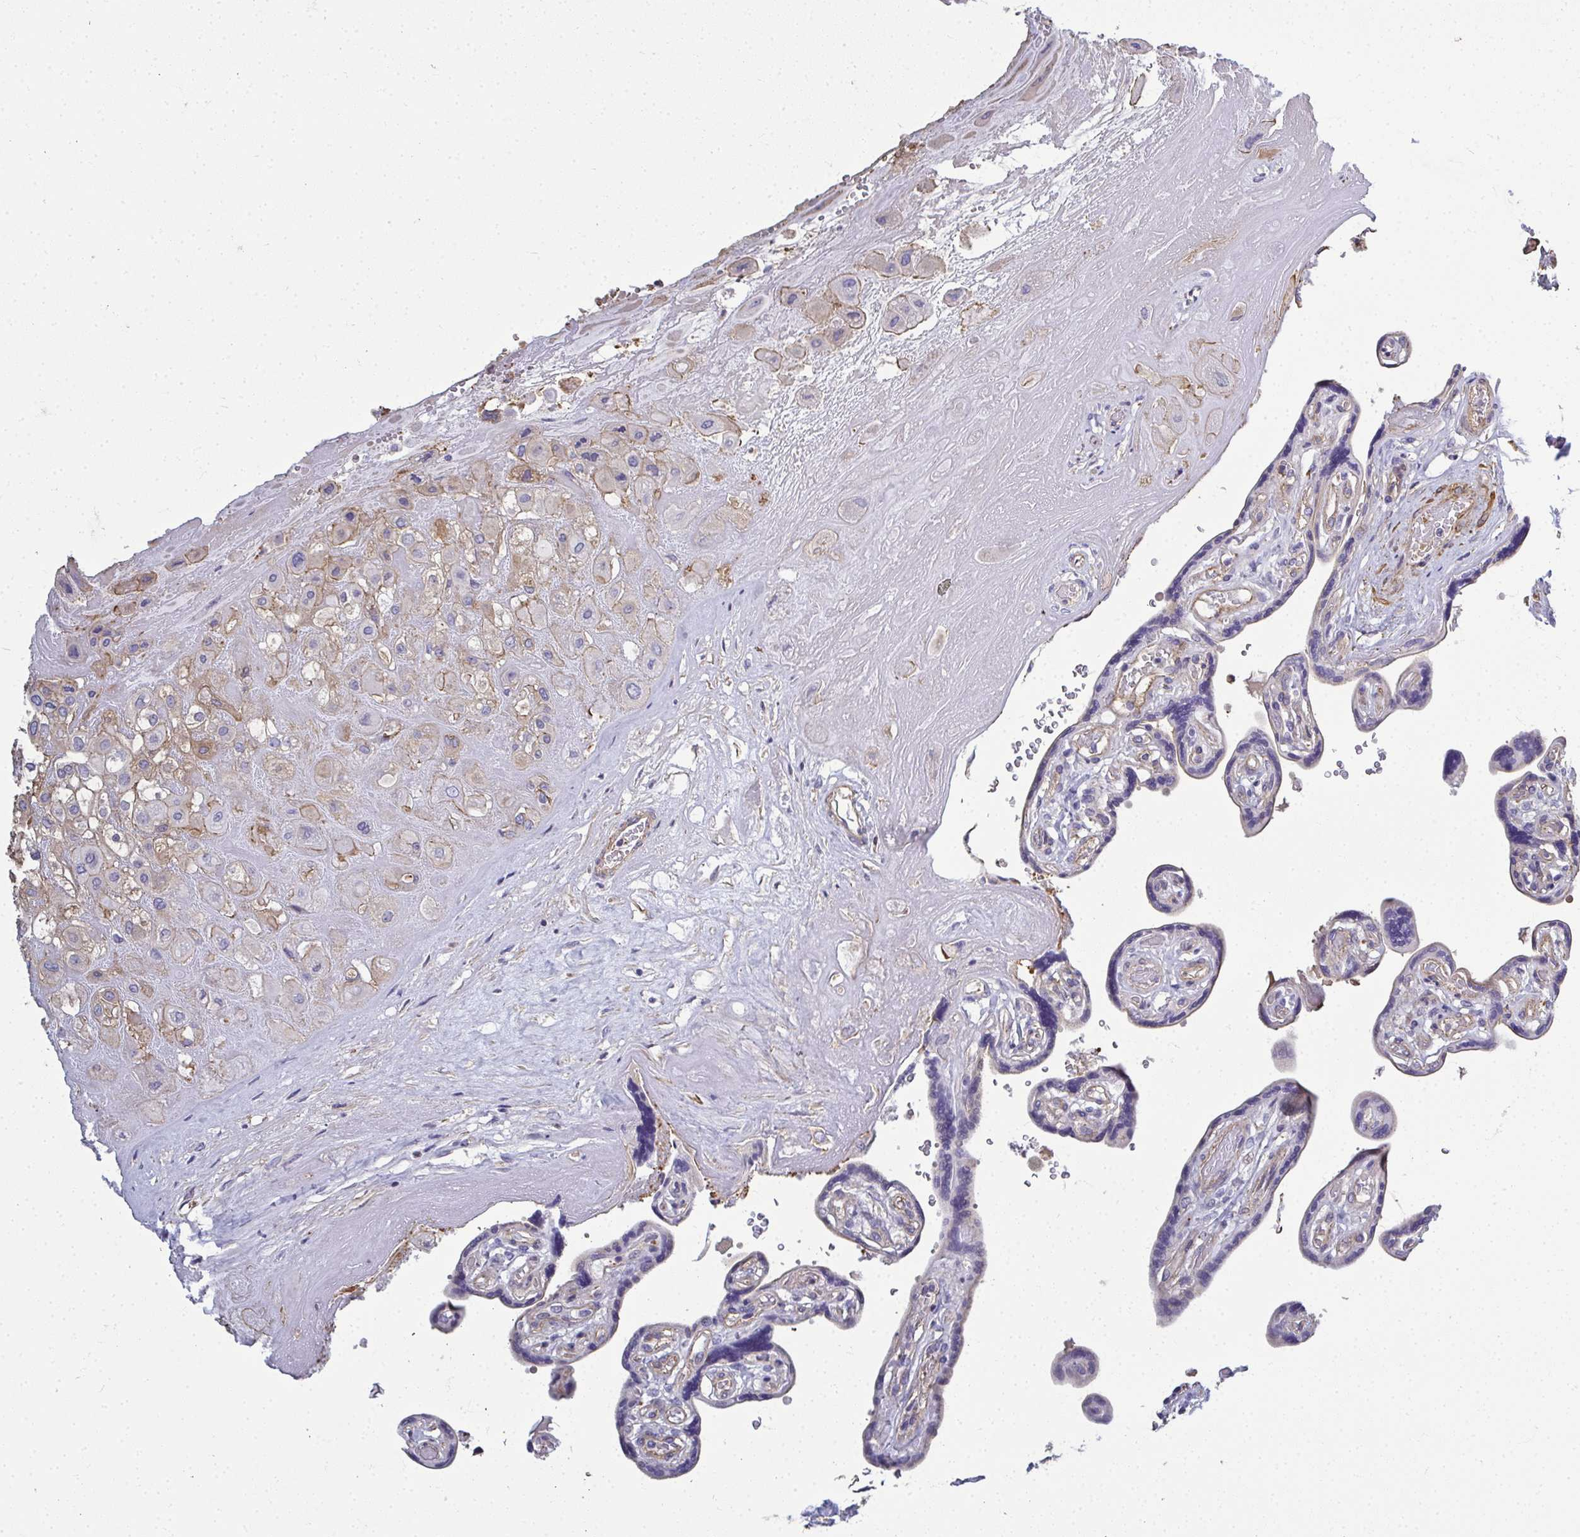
{"staining": {"intensity": "weak", "quantity": "25%-75%", "location": "cytoplasmic/membranous"}, "tissue": "placenta", "cell_type": "Decidual cells", "image_type": "normal", "snomed": [{"axis": "morphology", "description": "Normal tissue, NOS"}, {"axis": "topography", "description": "Placenta"}], "caption": "Immunohistochemistry histopathology image of benign placenta: placenta stained using IHC reveals low levels of weak protein expression localized specifically in the cytoplasmic/membranous of decidual cells, appearing as a cytoplasmic/membranous brown color.", "gene": "MYL1", "patient": {"sex": "female", "age": 32}}